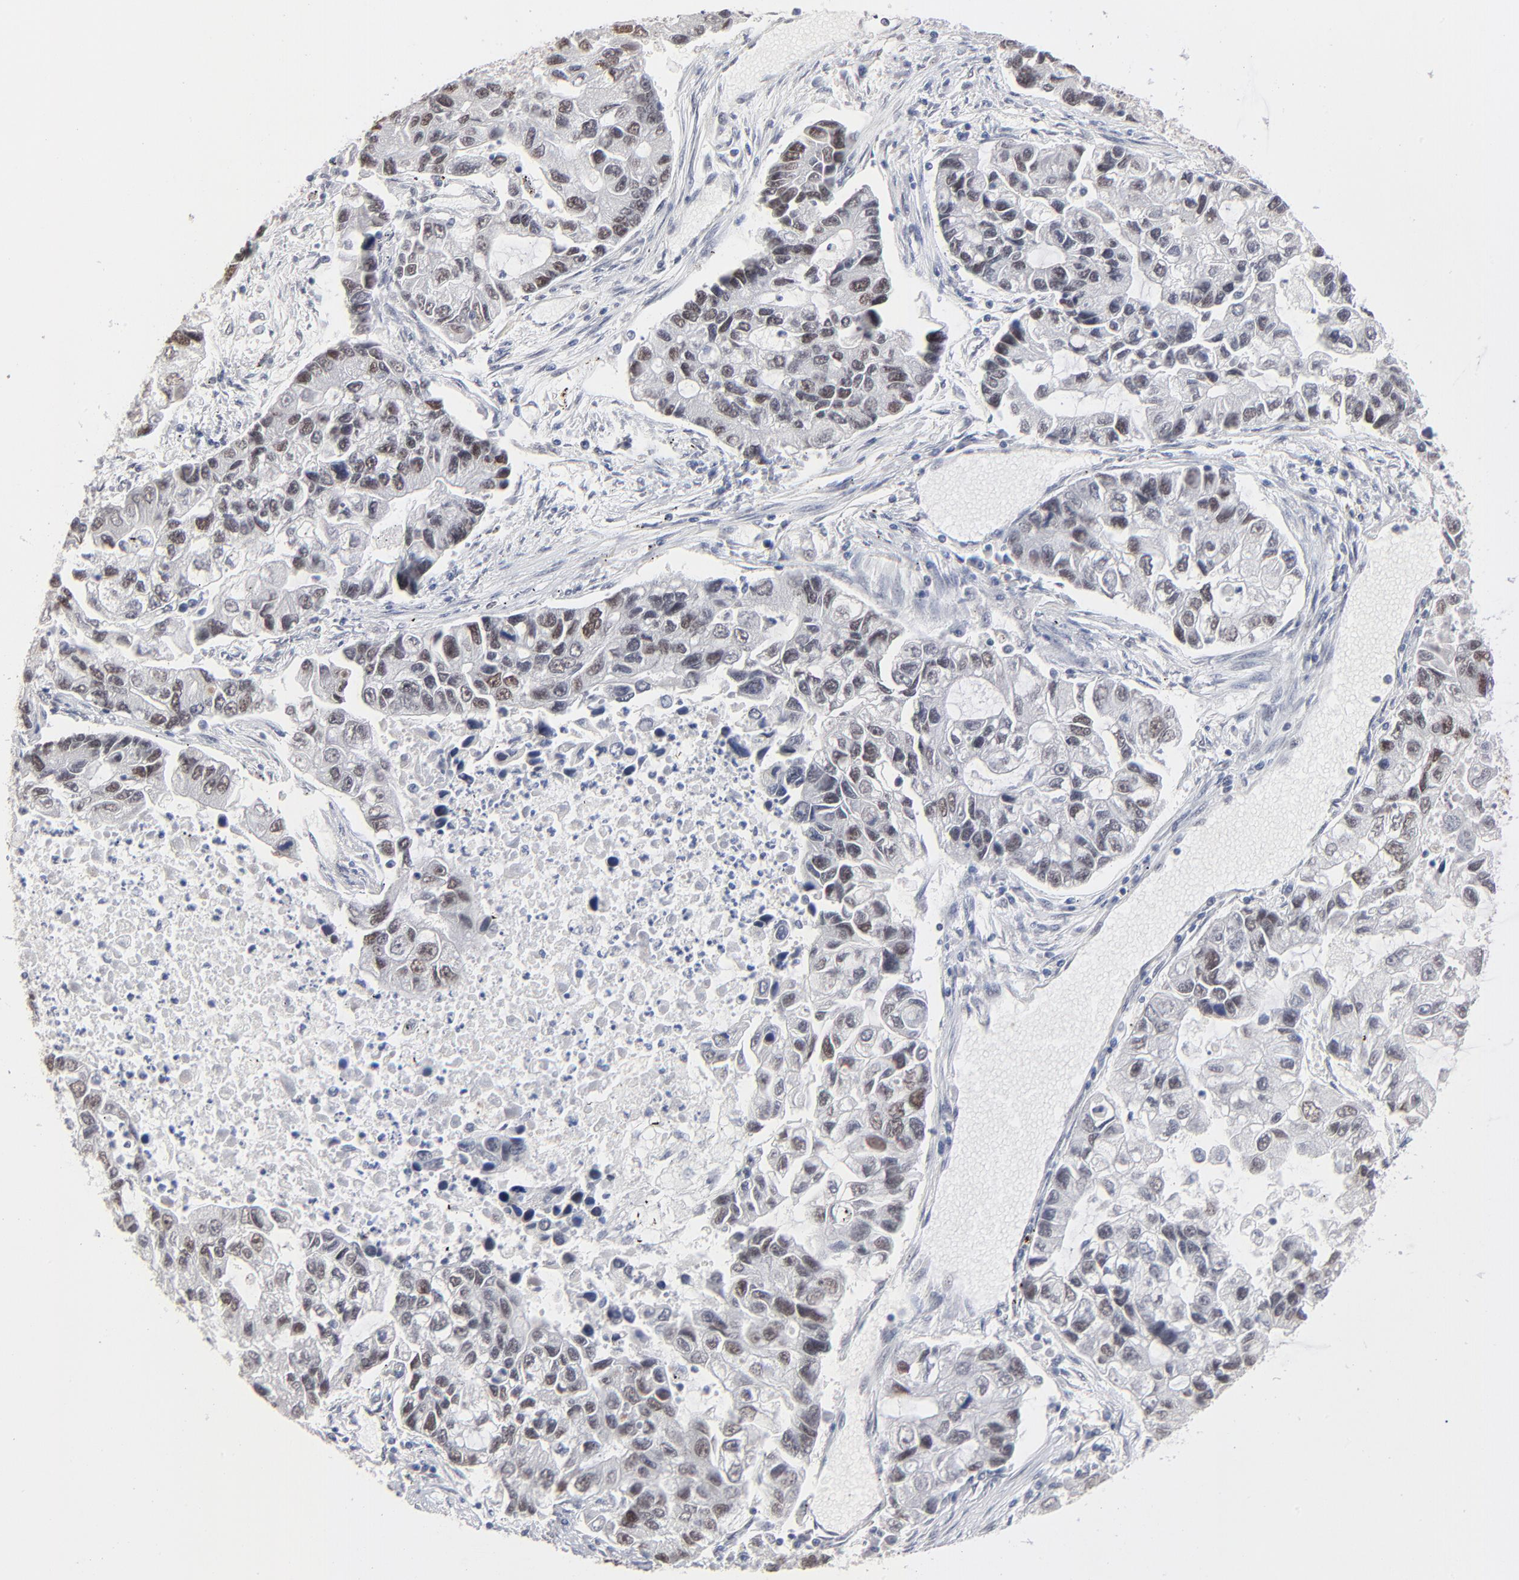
{"staining": {"intensity": "moderate", "quantity": "25%-75%", "location": "nuclear"}, "tissue": "lung cancer", "cell_type": "Tumor cells", "image_type": "cancer", "snomed": [{"axis": "morphology", "description": "Adenocarcinoma, NOS"}, {"axis": "topography", "description": "Lung"}], "caption": "Human lung cancer stained with a protein marker shows moderate staining in tumor cells.", "gene": "MBIP", "patient": {"sex": "female", "age": 51}}